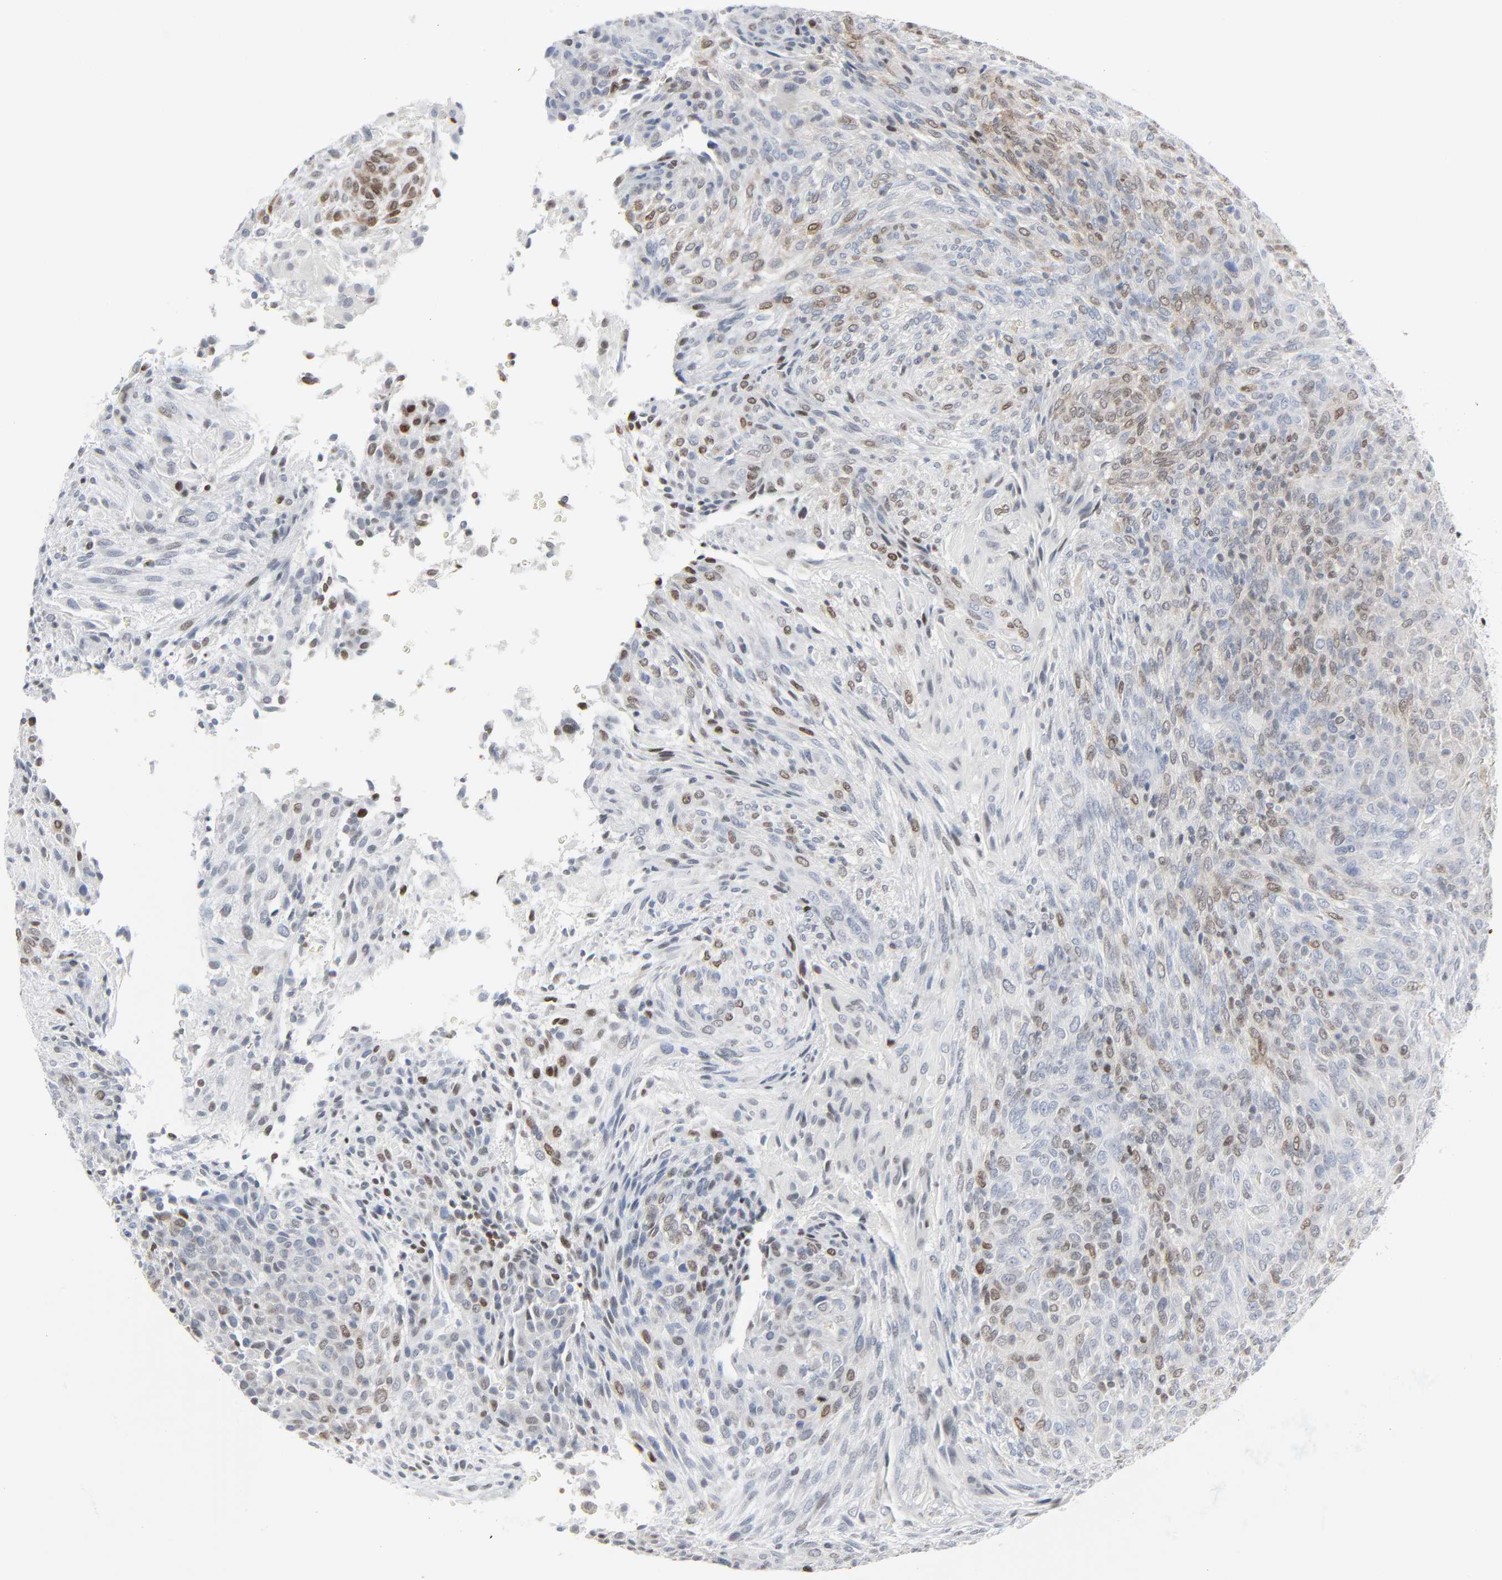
{"staining": {"intensity": "moderate", "quantity": "25%-75%", "location": "nuclear"}, "tissue": "glioma", "cell_type": "Tumor cells", "image_type": "cancer", "snomed": [{"axis": "morphology", "description": "Glioma, malignant, High grade"}, {"axis": "topography", "description": "Cerebral cortex"}], "caption": "Immunohistochemistry histopathology image of human glioma stained for a protein (brown), which displays medium levels of moderate nuclear staining in about 25%-75% of tumor cells.", "gene": "MITF", "patient": {"sex": "female", "age": 55}}